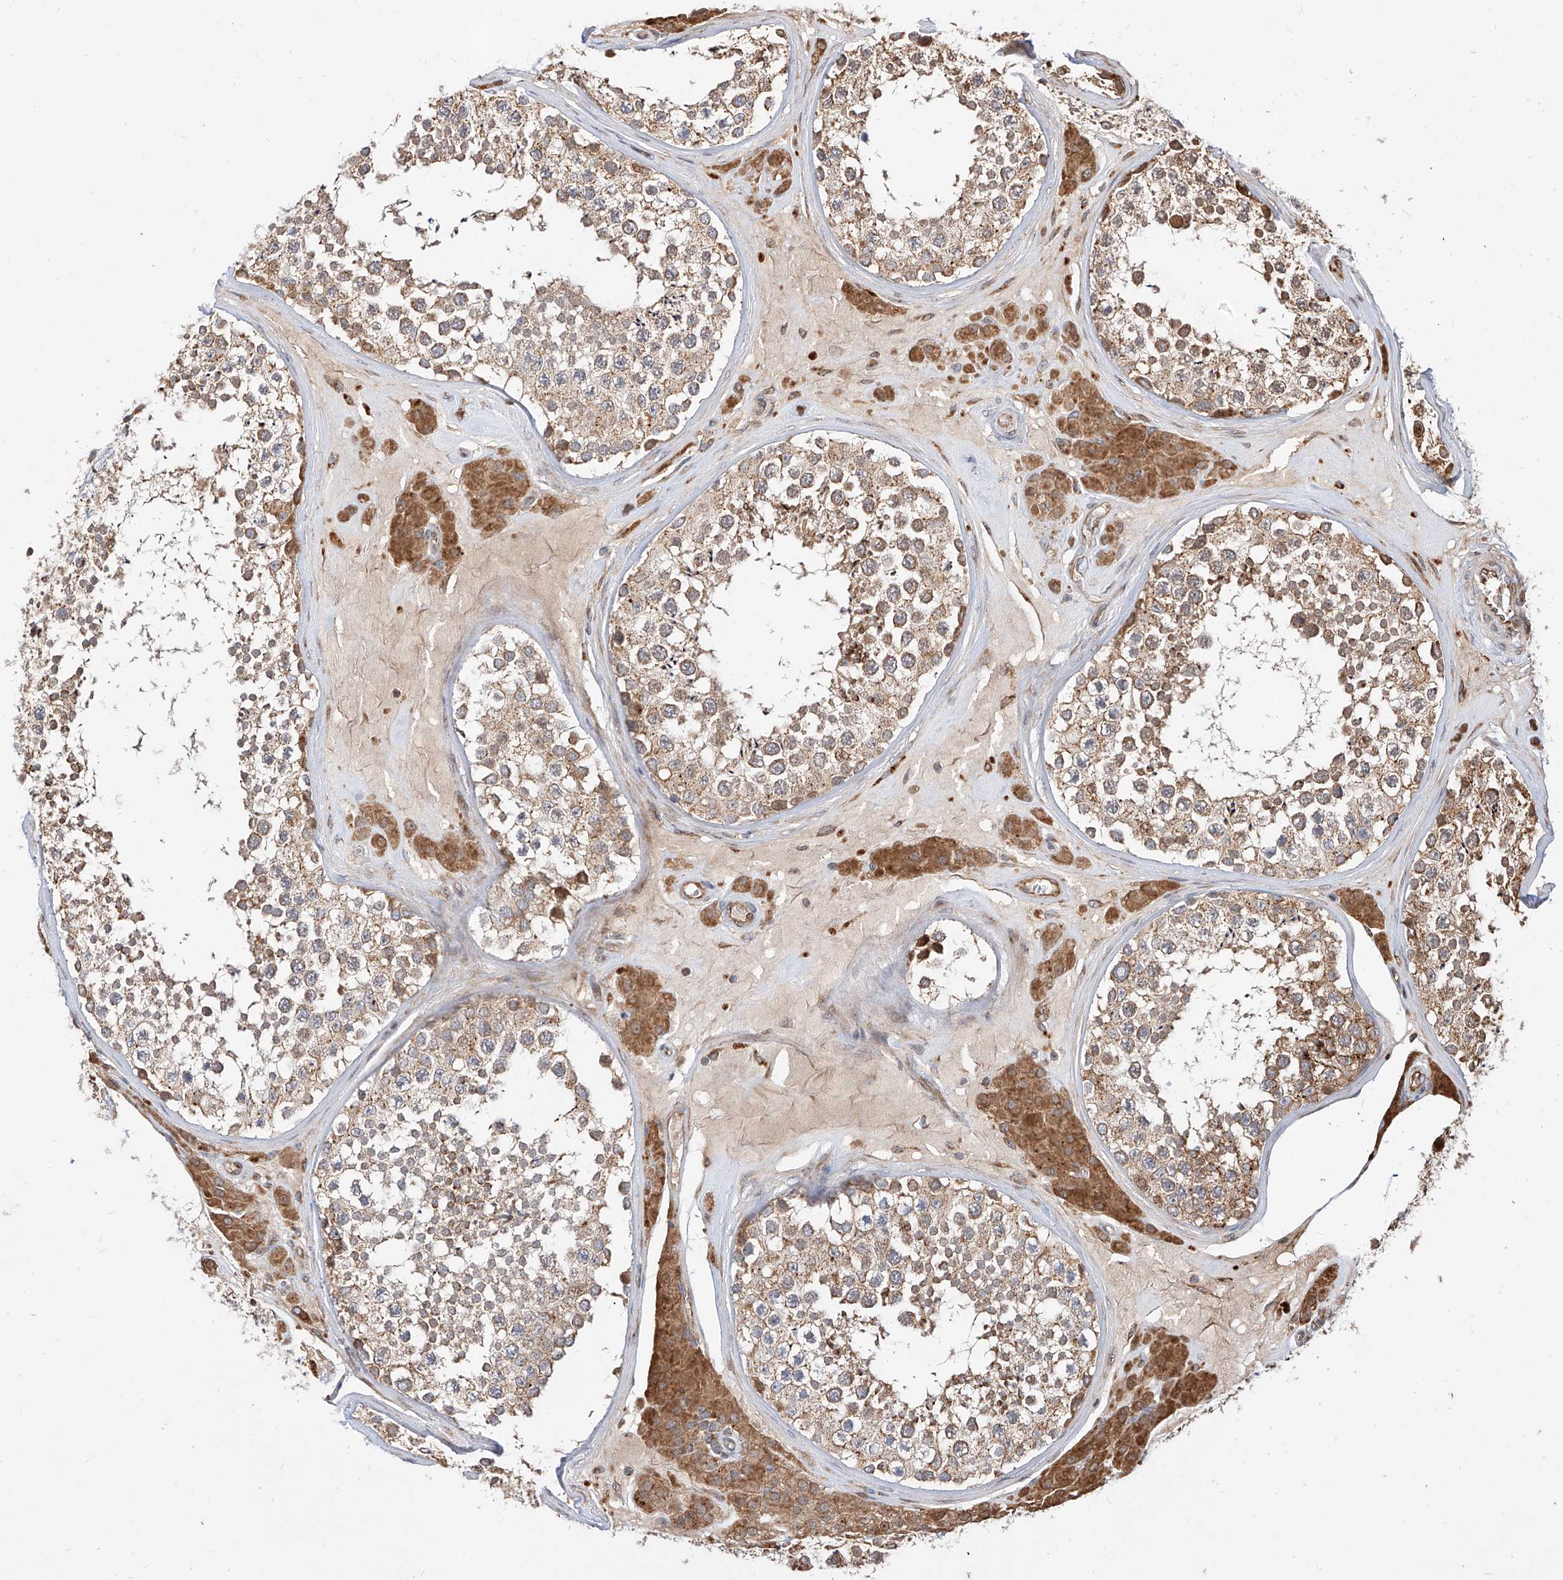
{"staining": {"intensity": "moderate", "quantity": ">75%", "location": "cytoplasmic/membranous"}, "tissue": "testis", "cell_type": "Cells in seminiferous ducts", "image_type": "normal", "snomed": [{"axis": "morphology", "description": "Normal tissue, NOS"}, {"axis": "topography", "description": "Testis"}], "caption": "Immunohistochemistry image of unremarkable testis stained for a protein (brown), which shows medium levels of moderate cytoplasmic/membranous expression in approximately >75% of cells in seminiferous ducts.", "gene": "DIRAS3", "patient": {"sex": "male", "age": 46}}